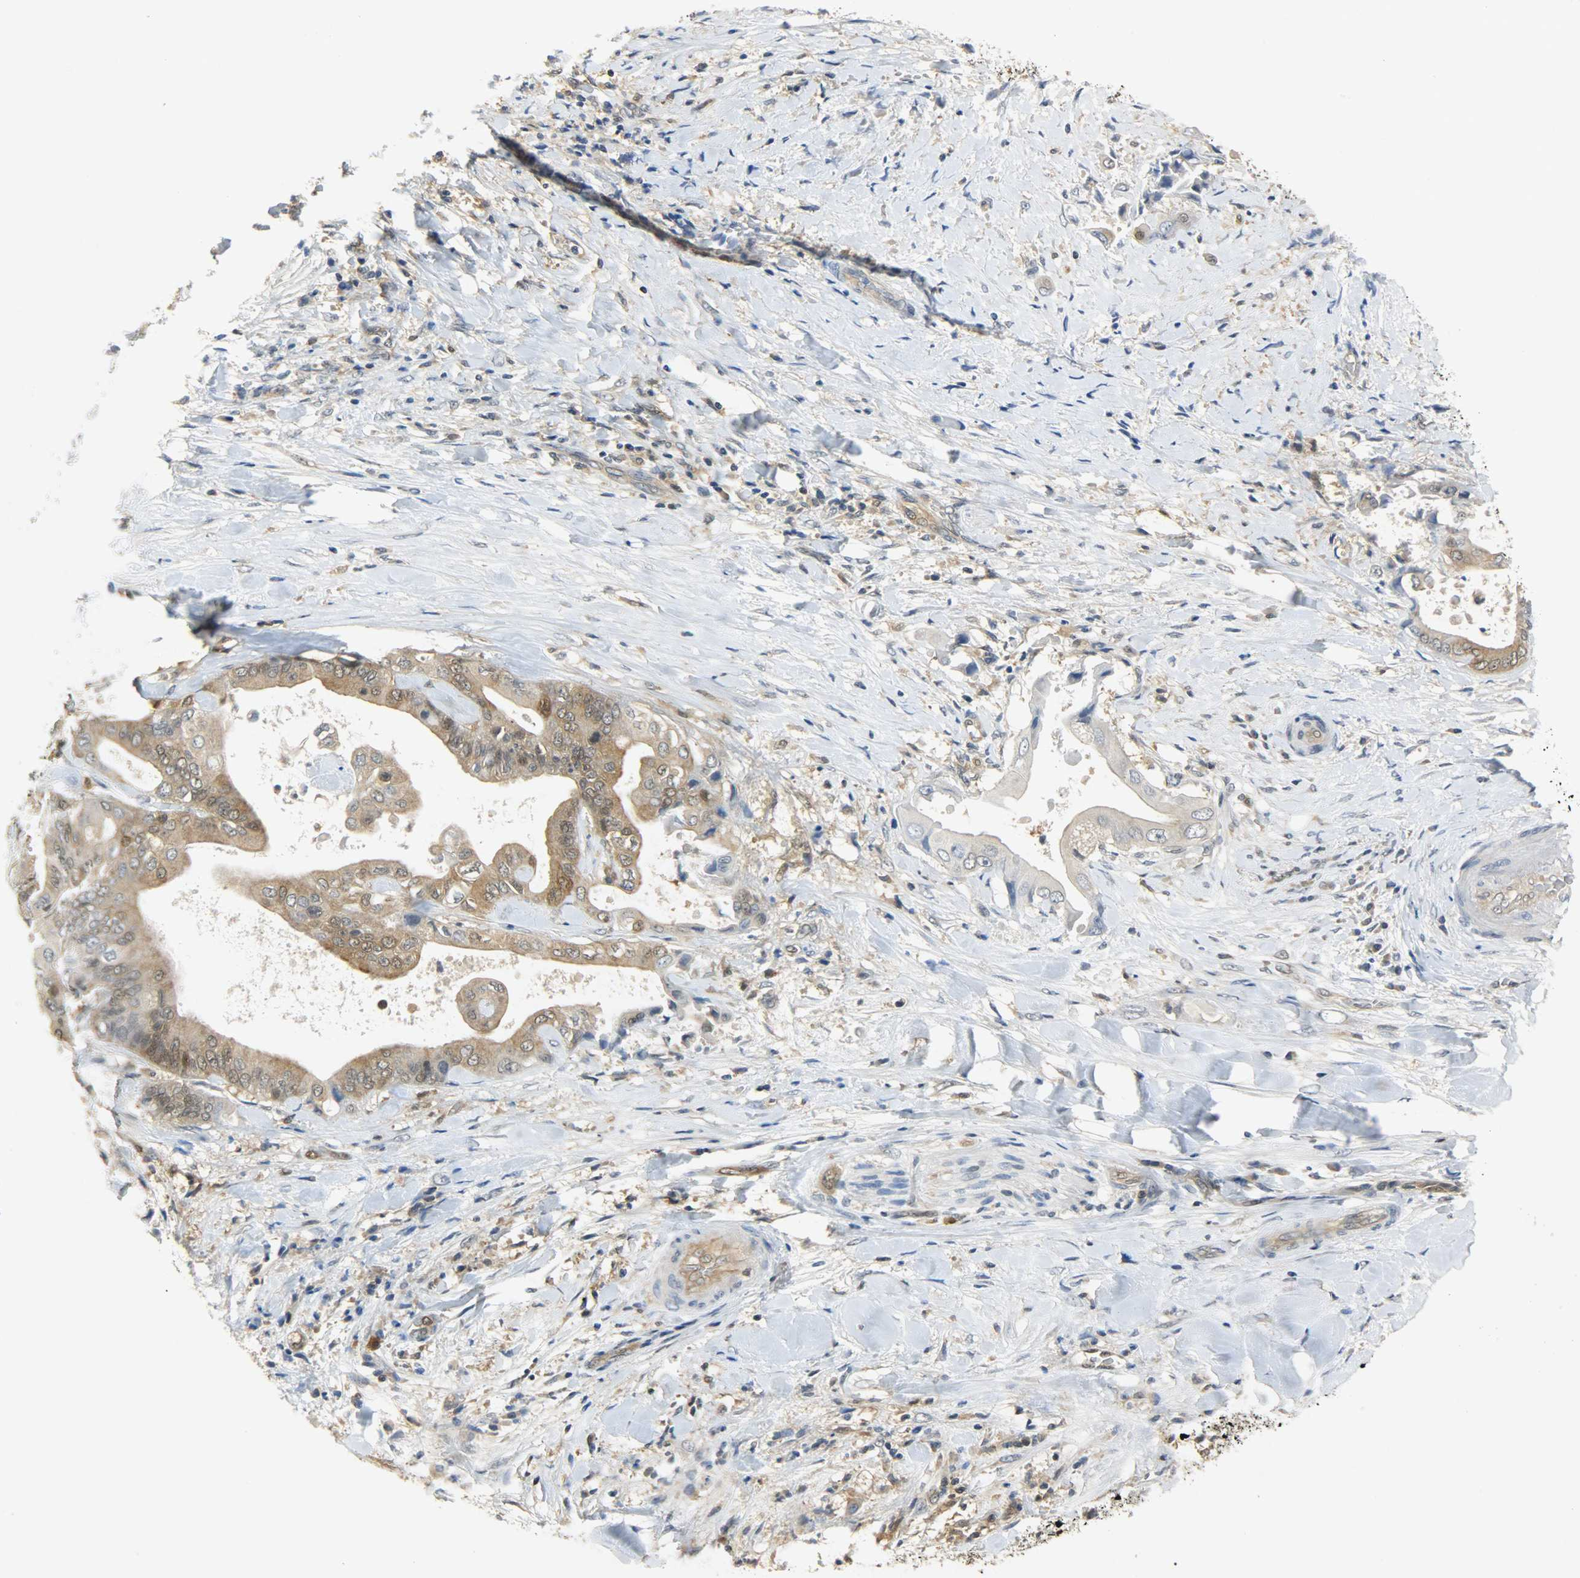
{"staining": {"intensity": "moderate", "quantity": ">75%", "location": "cytoplasmic/membranous,nuclear"}, "tissue": "liver cancer", "cell_type": "Tumor cells", "image_type": "cancer", "snomed": [{"axis": "morphology", "description": "Cholangiocarcinoma"}, {"axis": "topography", "description": "Liver"}], "caption": "Brown immunohistochemical staining in cholangiocarcinoma (liver) exhibits moderate cytoplasmic/membranous and nuclear positivity in approximately >75% of tumor cells.", "gene": "EIF4EBP1", "patient": {"sex": "male", "age": 58}}